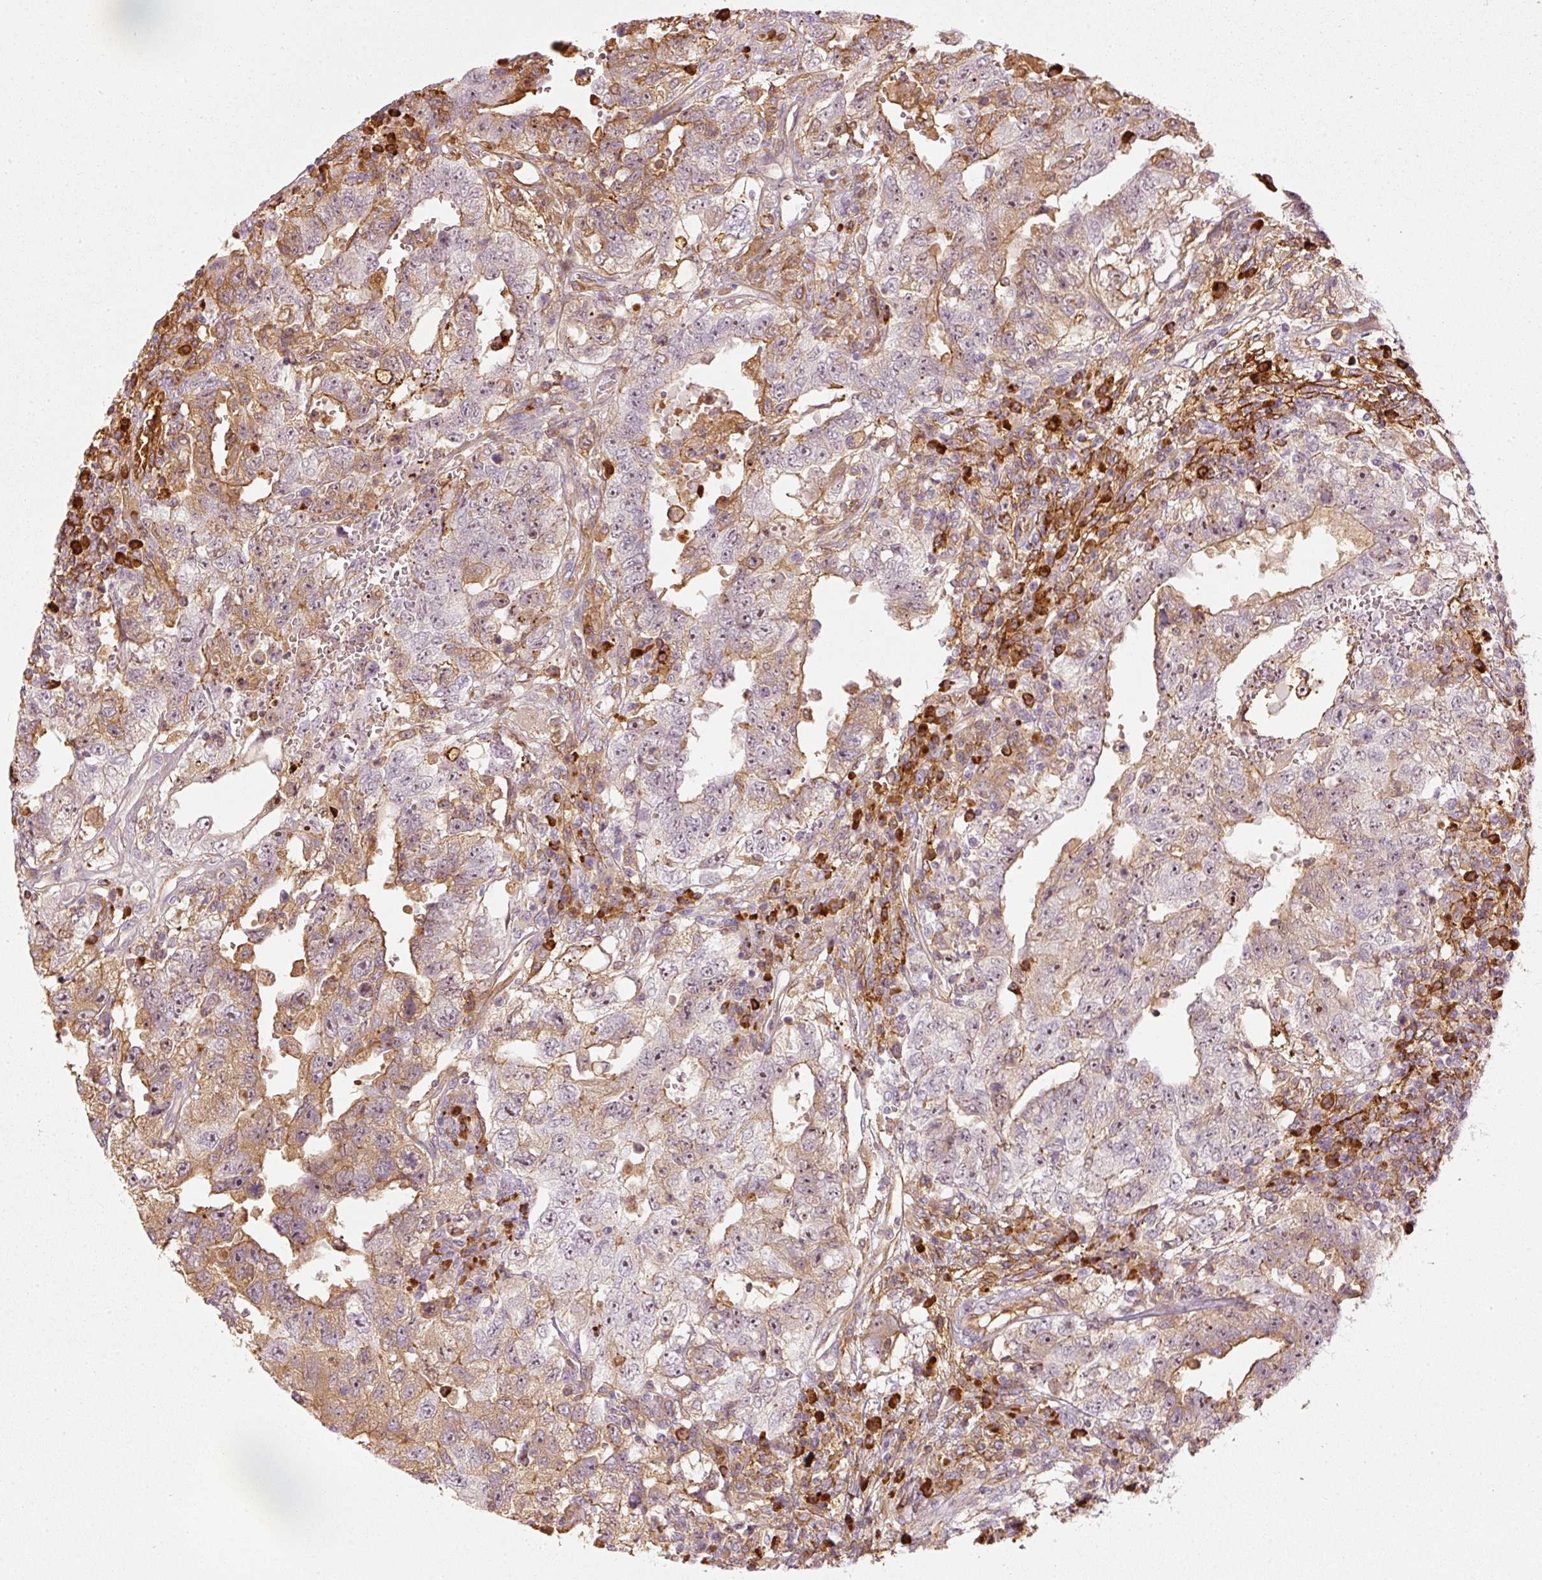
{"staining": {"intensity": "moderate", "quantity": "25%-75%", "location": "cytoplasmic/membranous"}, "tissue": "testis cancer", "cell_type": "Tumor cells", "image_type": "cancer", "snomed": [{"axis": "morphology", "description": "Carcinoma, Embryonal, NOS"}, {"axis": "topography", "description": "Testis"}], "caption": "High-magnification brightfield microscopy of testis cancer (embryonal carcinoma) stained with DAB (3,3'-diaminobenzidine) (brown) and counterstained with hematoxylin (blue). tumor cells exhibit moderate cytoplasmic/membranous positivity is identified in about25%-75% of cells.", "gene": "VCAM1", "patient": {"sex": "male", "age": 26}}